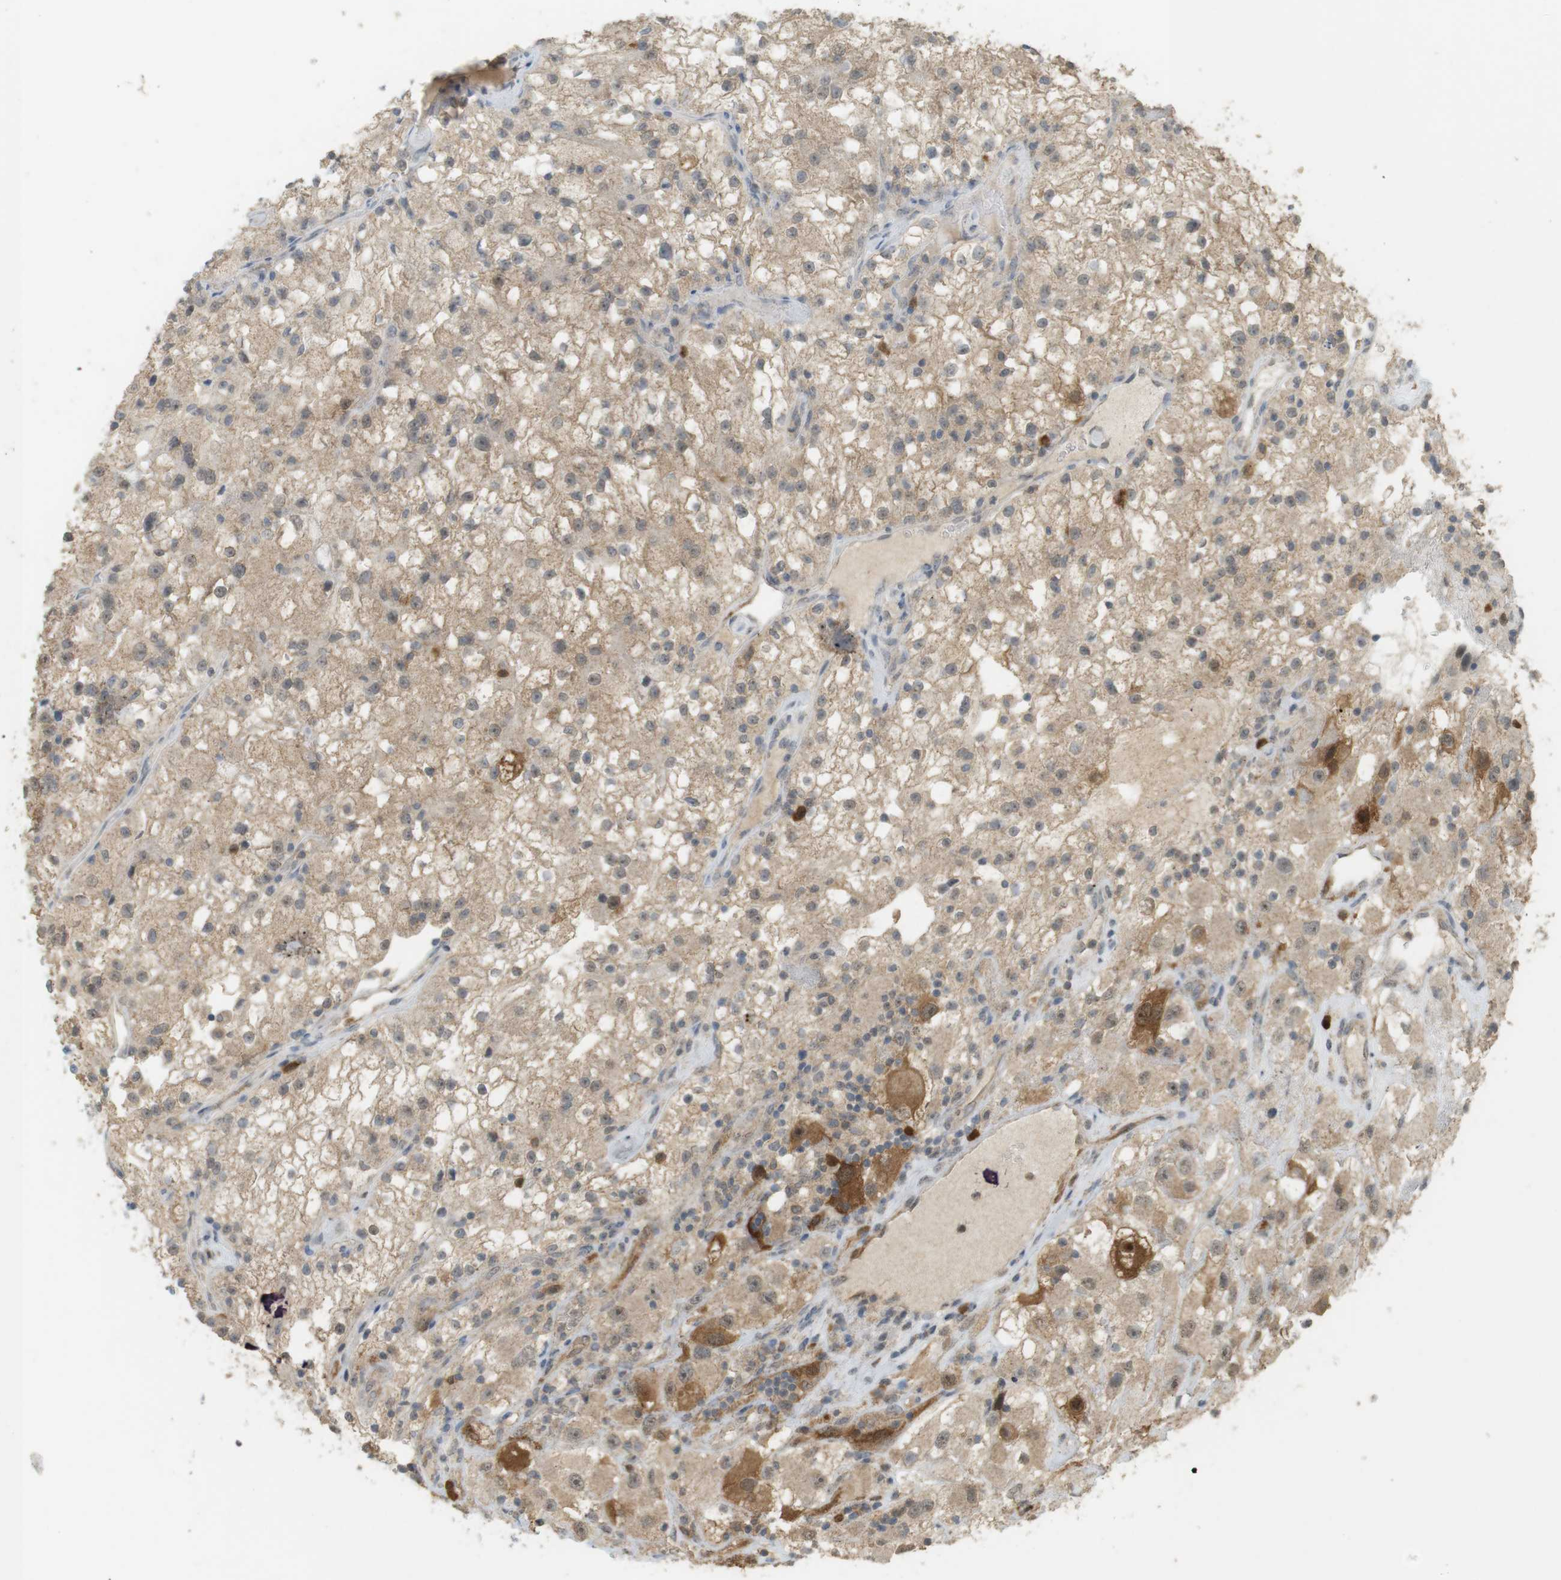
{"staining": {"intensity": "weak", "quantity": ">75%", "location": "cytoplasmic/membranous"}, "tissue": "renal cancer", "cell_type": "Tumor cells", "image_type": "cancer", "snomed": [{"axis": "morphology", "description": "Adenocarcinoma, NOS"}, {"axis": "topography", "description": "Kidney"}], "caption": "The immunohistochemical stain shows weak cytoplasmic/membranous positivity in tumor cells of renal adenocarcinoma tissue. (Stains: DAB (3,3'-diaminobenzidine) in brown, nuclei in blue, Microscopy: brightfield microscopy at high magnification).", "gene": "TTK", "patient": {"sex": "female", "age": 52}}